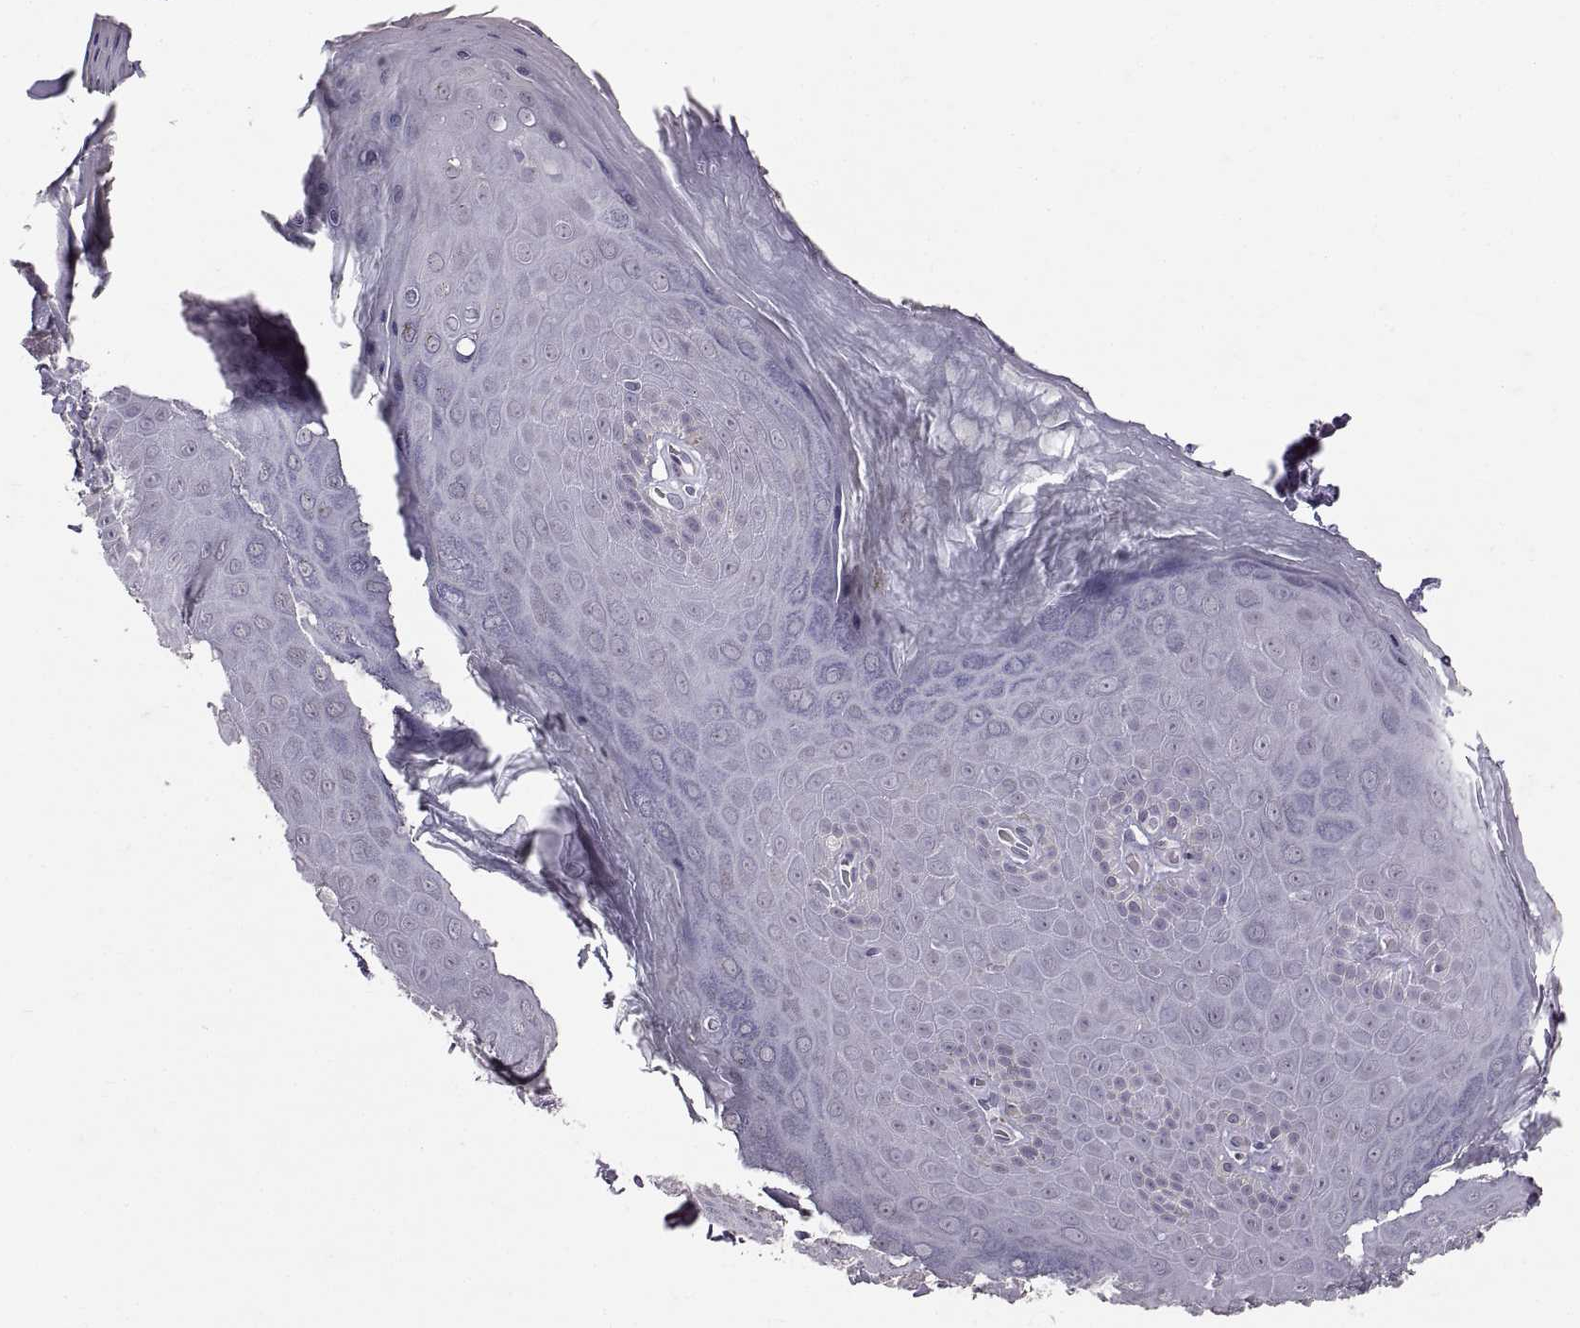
{"staining": {"intensity": "negative", "quantity": "none", "location": "none"}, "tissue": "skin", "cell_type": "Epidermal cells", "image_type": "normal", "snomed": [{"axis": "morphology", "description": "Normal tissue, NOS"}, {"axis": "topography", "description": "Anal"}], "caption": "An immunohistochemistry micrograph of normal skin is shown. There is no staining in epidermal cells of skin.", "gene": "CDH2", "patient": {"sex": "male", "age": 53}}